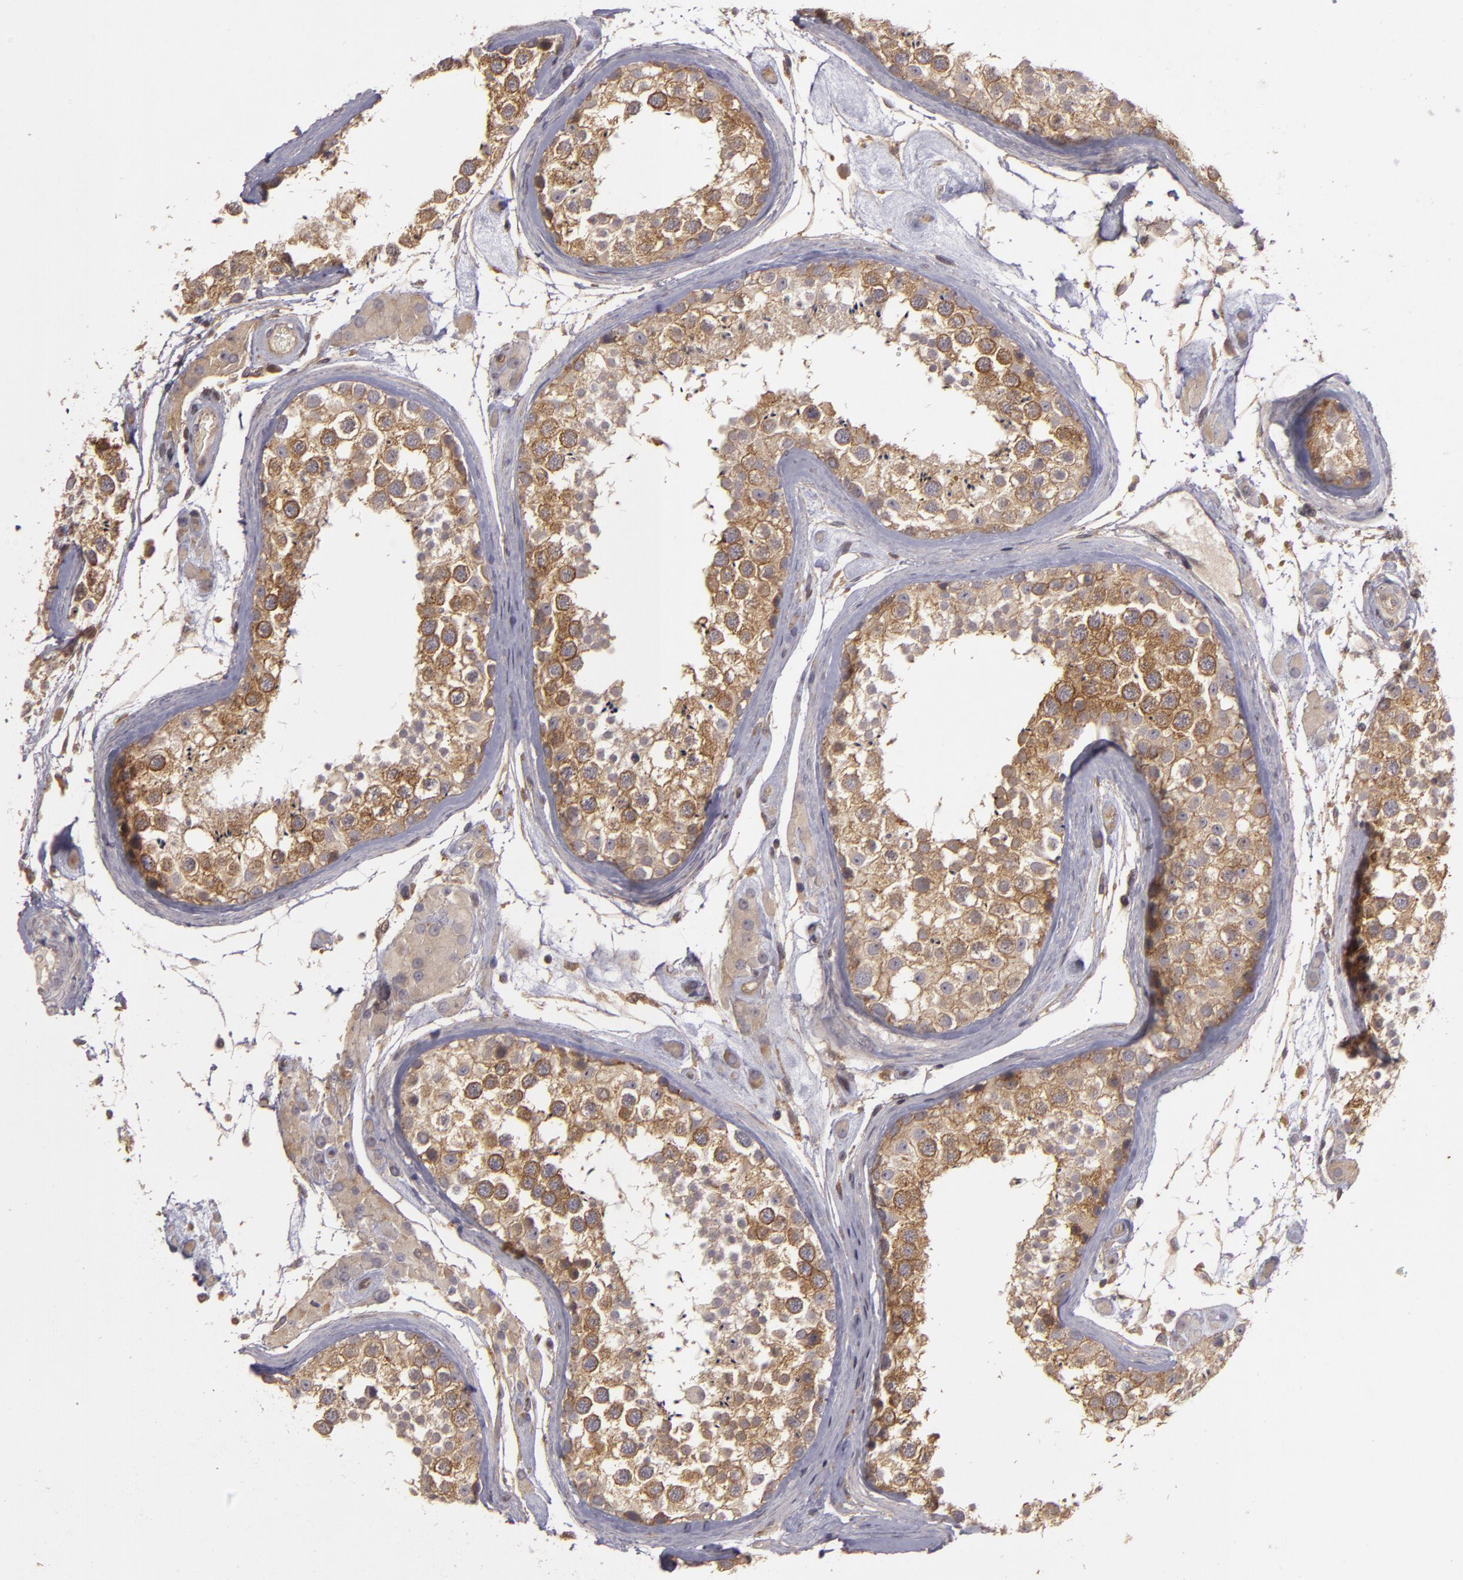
{"staining": {"intensity": "weak", "quantity": ">75%", "location": "cytoplasmic/membranous"}, "tissue": "testis", "cell_type": "Cells in seminiferous ducts", "image_type": "normal", "snomed": [{"axis": "morphology", "description": "Normal tissue, NOS"}, {"axis": "topography", "description": "Testis"}], "caption": "Testis stained with IHC exhibits weak cytoplasmic/membranous expression in approximately >75% of cells in seminiferous ducts. The staining was performed using DAB (3,3'-diaminobenzidine), with brown indicating positive protein expression. Nuclei are stained blue with hematoxylin.", "gene": "HRAS", "patient": {"sex": "male", "age": 46}}